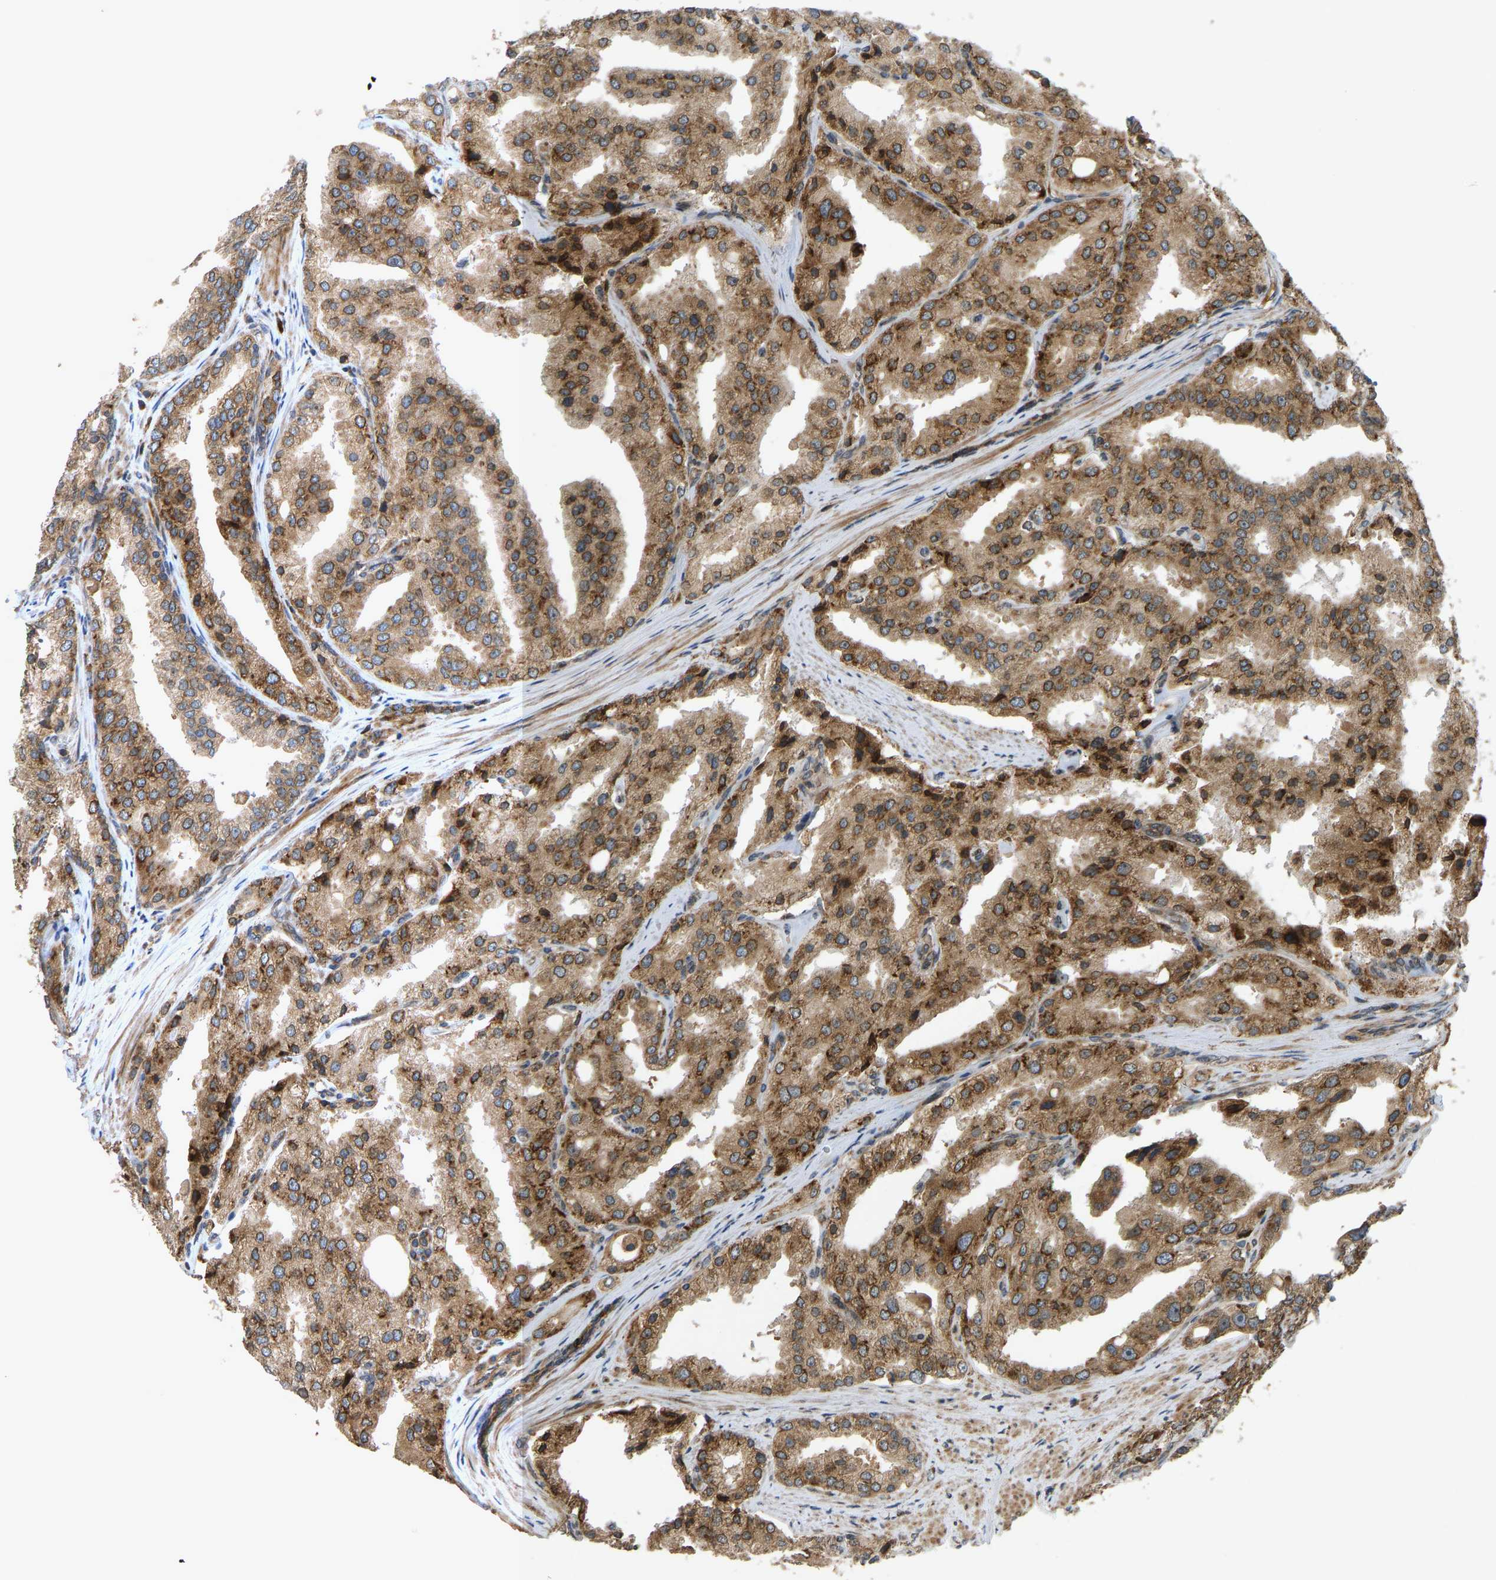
{"staining": {"intensity": "moderate", "quantity": ">75%", "location": "cytoplasmic/membranous"}, "tissue": "prostate cancer", "cell_type": "Tumor cells", "image_type": "cancer", "snomed": [{"axis": "morphology", "description": "Adenocarcinoma, High grade"}, {"axis": "topography", "description": "Prostate"}], "caption": "Prostate cancer was stained to show a protein in brown. There is medium levels of moderate cytoplasmic/membranous expression in approximately >75% of tumor cells.", "gene": "RPN2", "patient": {"sex": "male", "age": 50}}